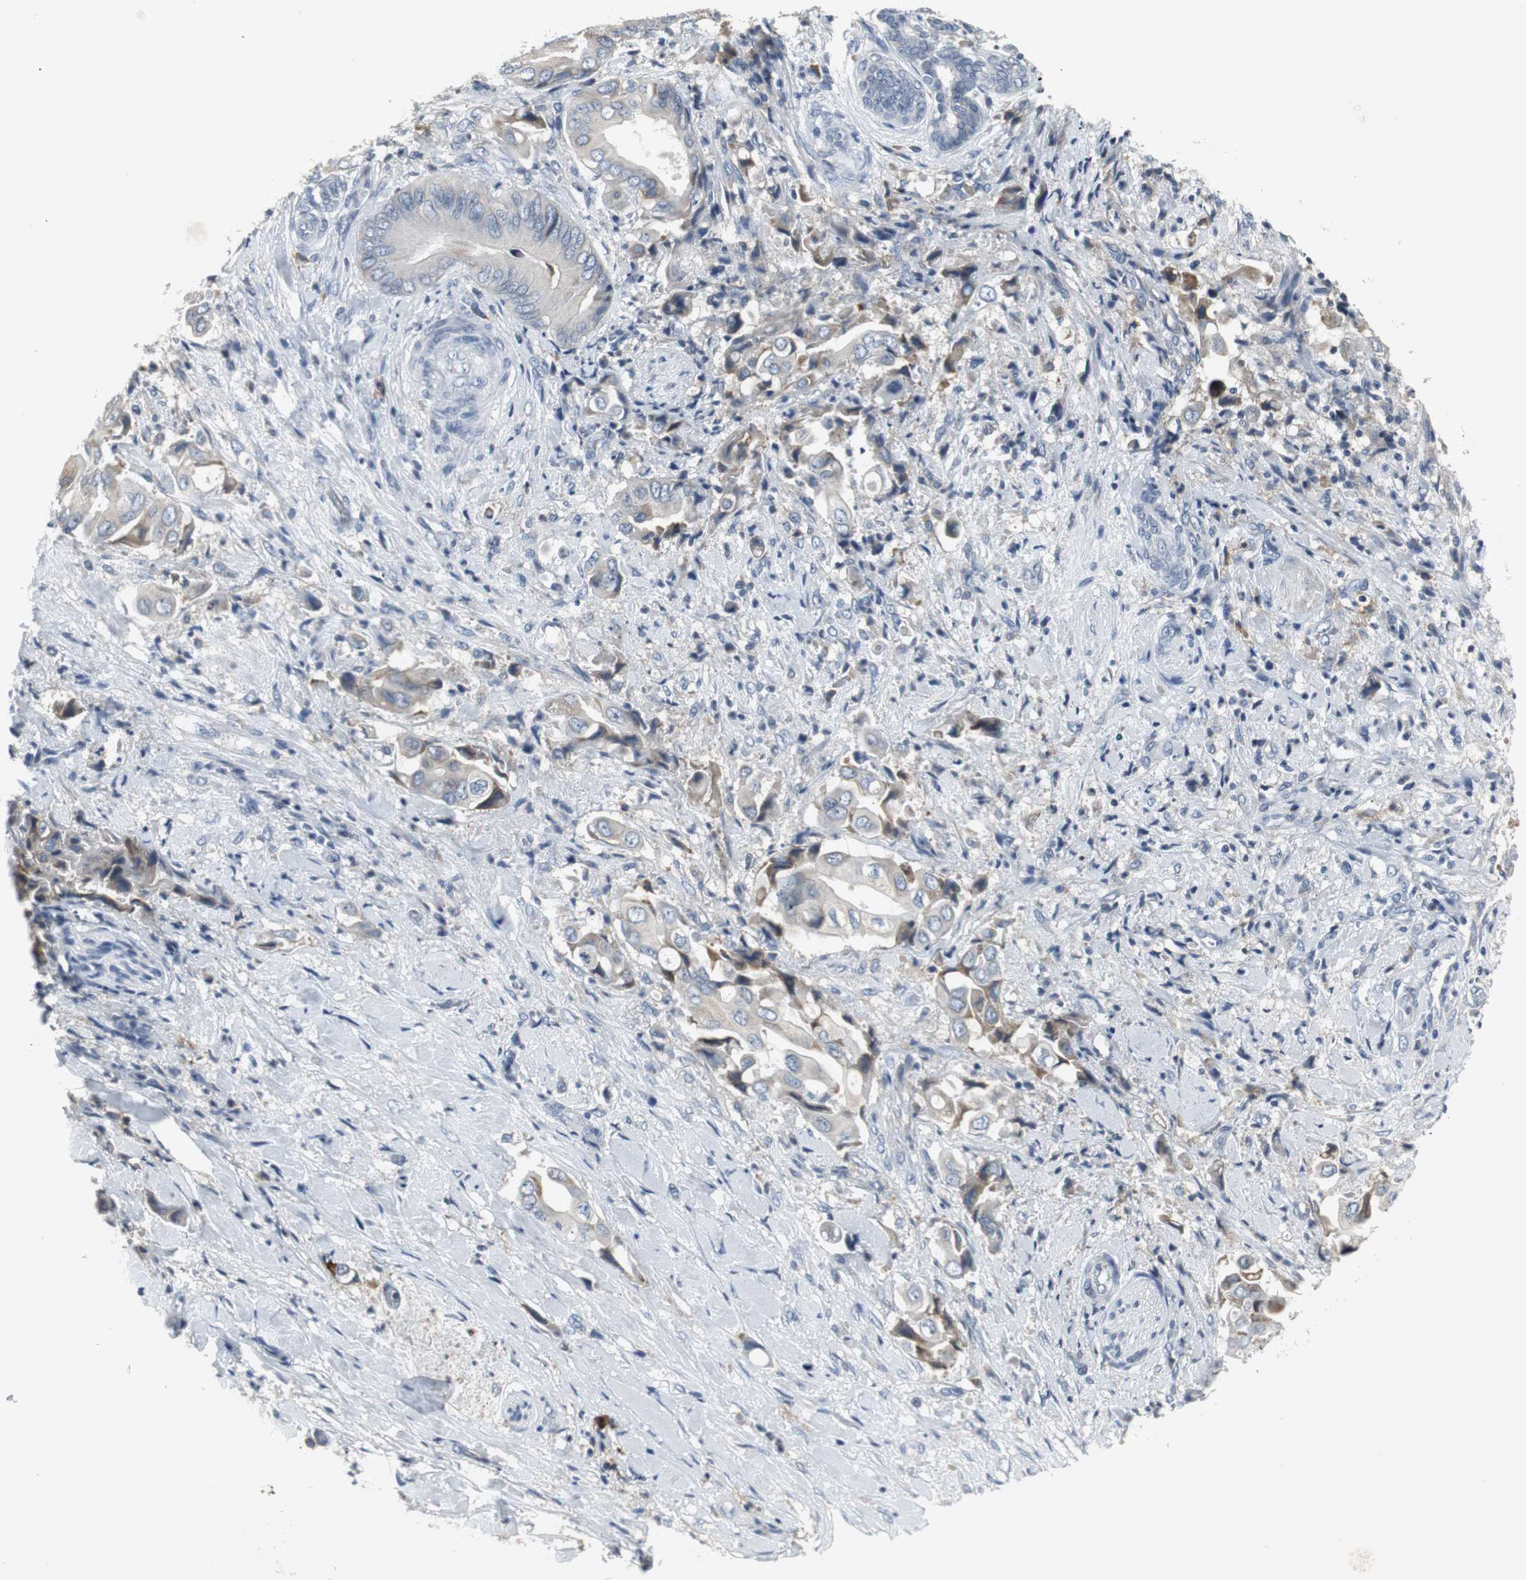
{"staining": {"intensity": "moderate", "quantity": "25%-75%", "location": "cytoplasmic/membranous"}, "tissue": "liver cancer", "cell_type": "Tumor cells", "image_type": "cancer", "snomed": [{"axis": "morphology", "description": "Cholangiocarcinoma"}, {"axis": "topography", "description": "Liver"}], "caption": "This image demonstrates immunohistochemistry (IHC) staining of human liver cholangiocarcinoma, with medium moderate cytoplasmic/membranous expression in about 25%-75% of tumor cells.", "gene": "SLC2A5", "patient": {"sex": "male", "age": 58}}